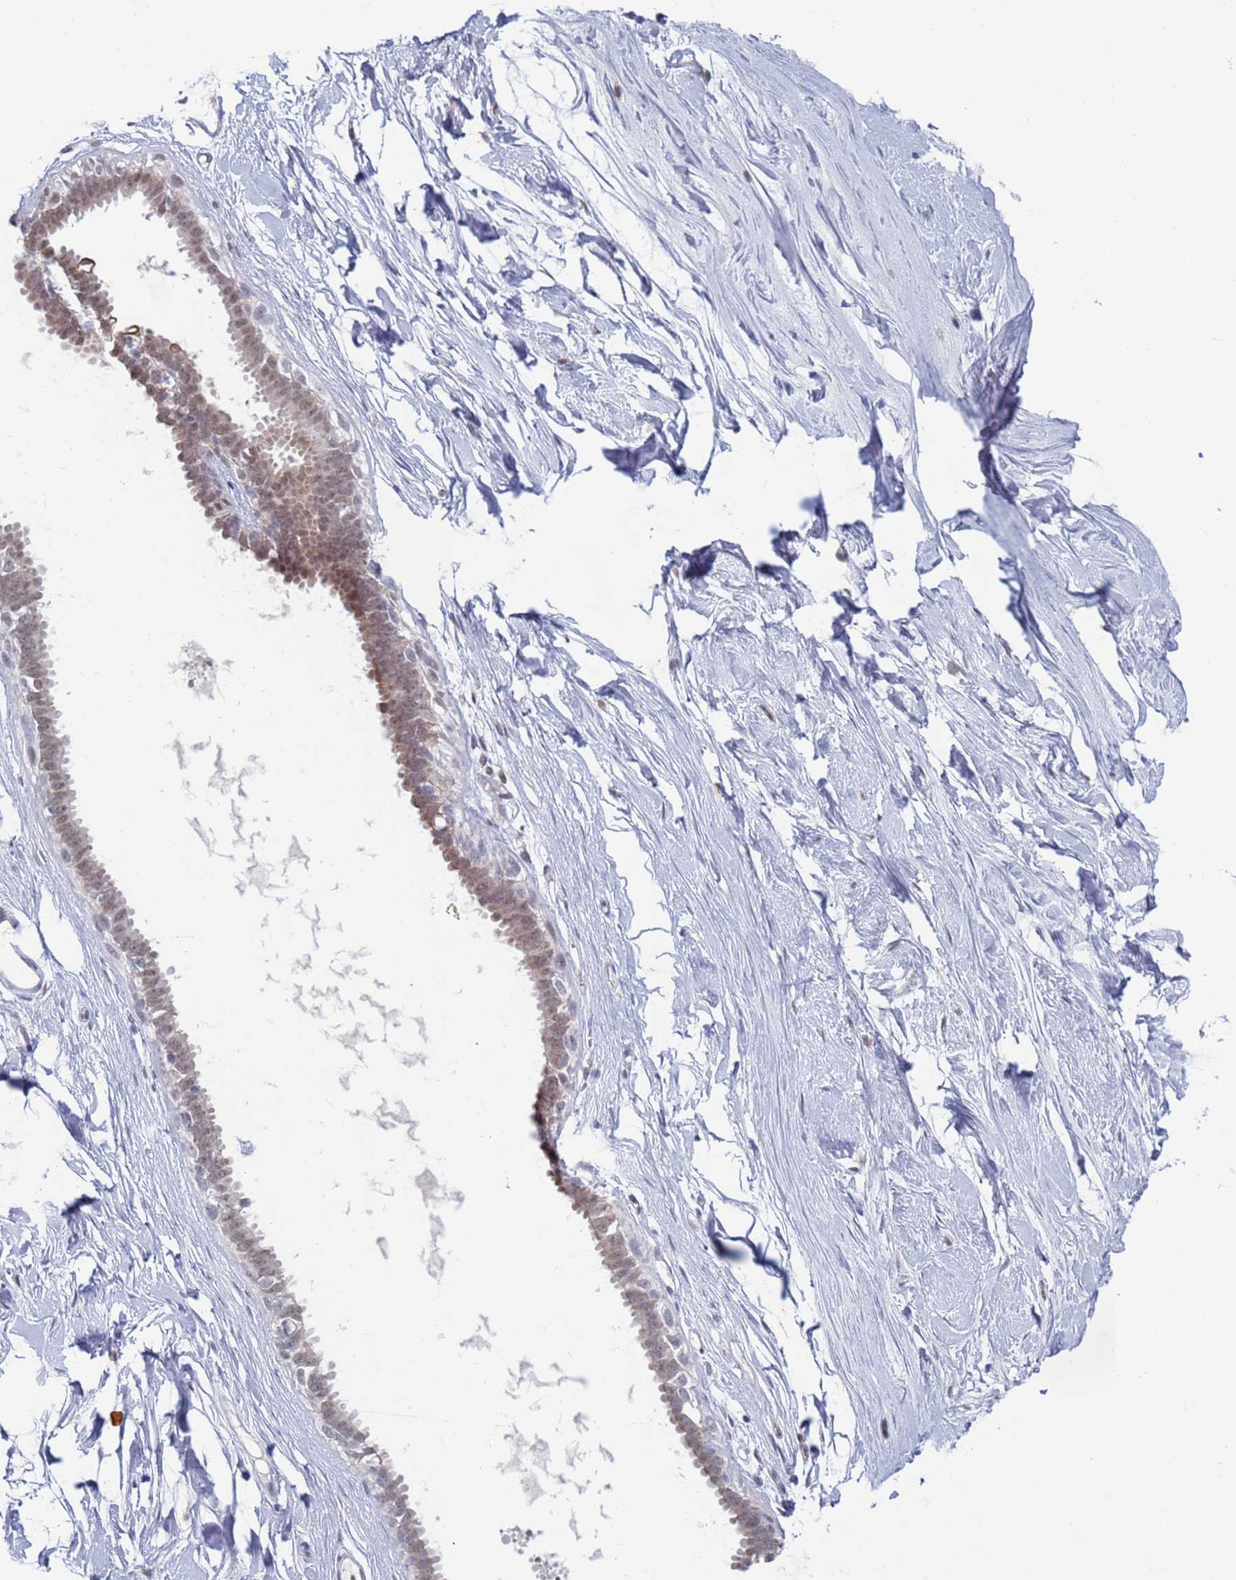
{"staining": {"intensity": "weak", "quantity": "<25%", "location": "cytoplasmic/membranous,nuclear"}, "tissue": "breast", "cell_type": "Adipocytes", "image_type": "normal", "snomed": [{"axis": "morphology", "description": "Normal tissue, NOS"}, {"axis": "topography", "description": "Breast"}], "caption": "DAB immunohistochemical staining of normal breast reveals no significant staining in adipocytes.", "gene": "SAE1", "patient": {"sex": "female", "age": 45}}